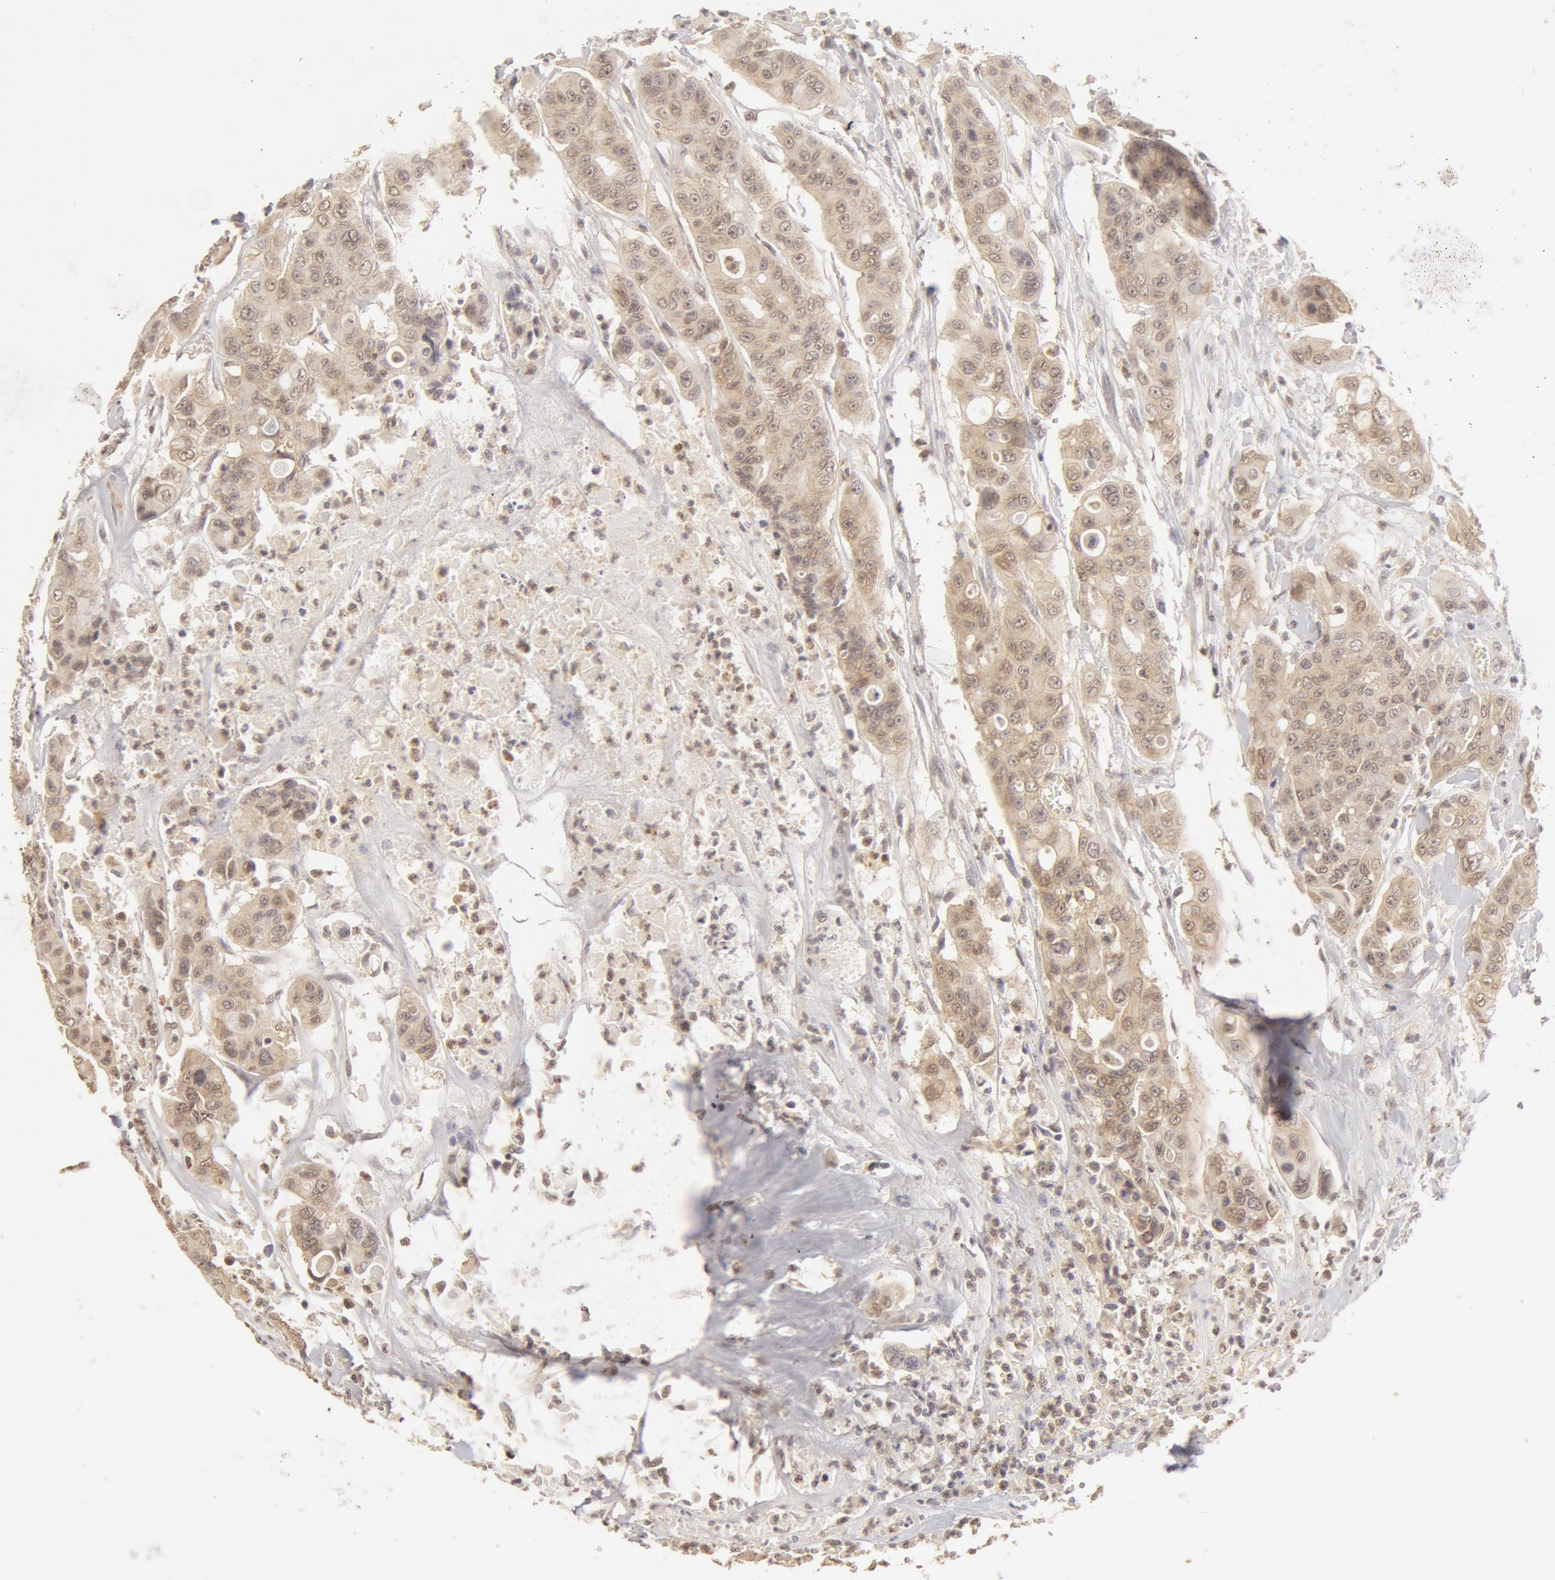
{"staining": {"intensity": "weak", "quantity": ">75%", "location": "cytoplasmic/membranous"}, "tissue": "colorectal cancer", "cell_type": "Tumor cells", "image_type": "cancer", "snomed": [{"axis": "morphology", "description": "Adenocarcinoma, NOS"}, {"axis": "topography", "description": "Colon"}], "caption": "Colorectal cancer stained for a protein exhibits weak cytoplasmic/membranous positivity in tumor cells.", "gene": "ADAM10", "patient": {"sex": "female", "age": 70}}